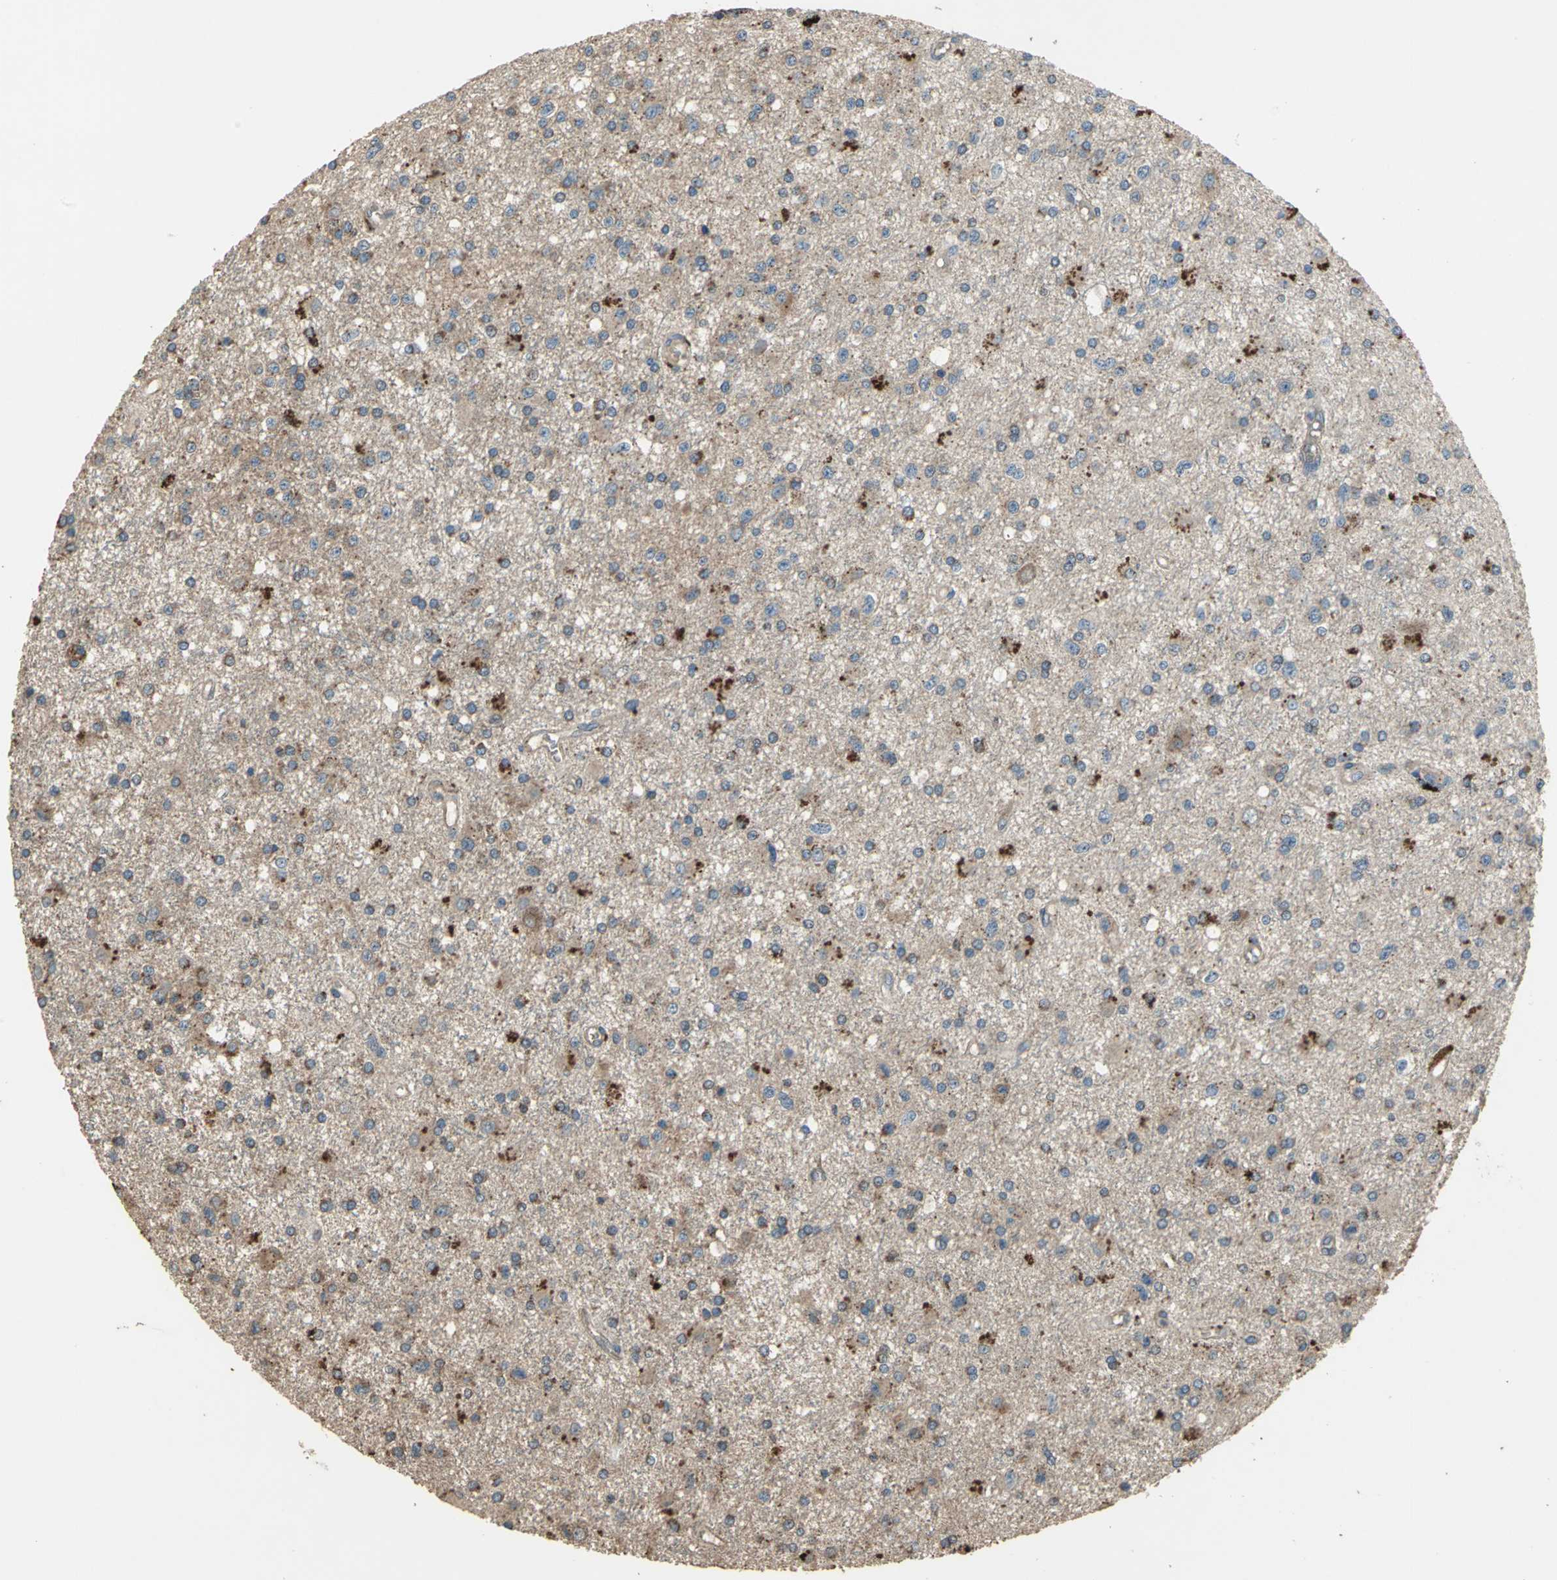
{"staining": {"intensity": "moderate", "quantity": ">75%", "location": "cytoplasmic/membranous"}, "tissue": "glioma", "cell_type": "Tumor cells", "image_type": "cancer", "snomed": [{"axis": "morphology", "description": "Glioma, malignant, Low grade"}, {"axis": "topography", "description": "Brain"}], "caption": "A brown stain labels moderate cytoplasmic/membranous positivity of a protein in human glioma tumor cells.", "gene": "POLRMT", "patient": {"sex": "male", "age": 58}}